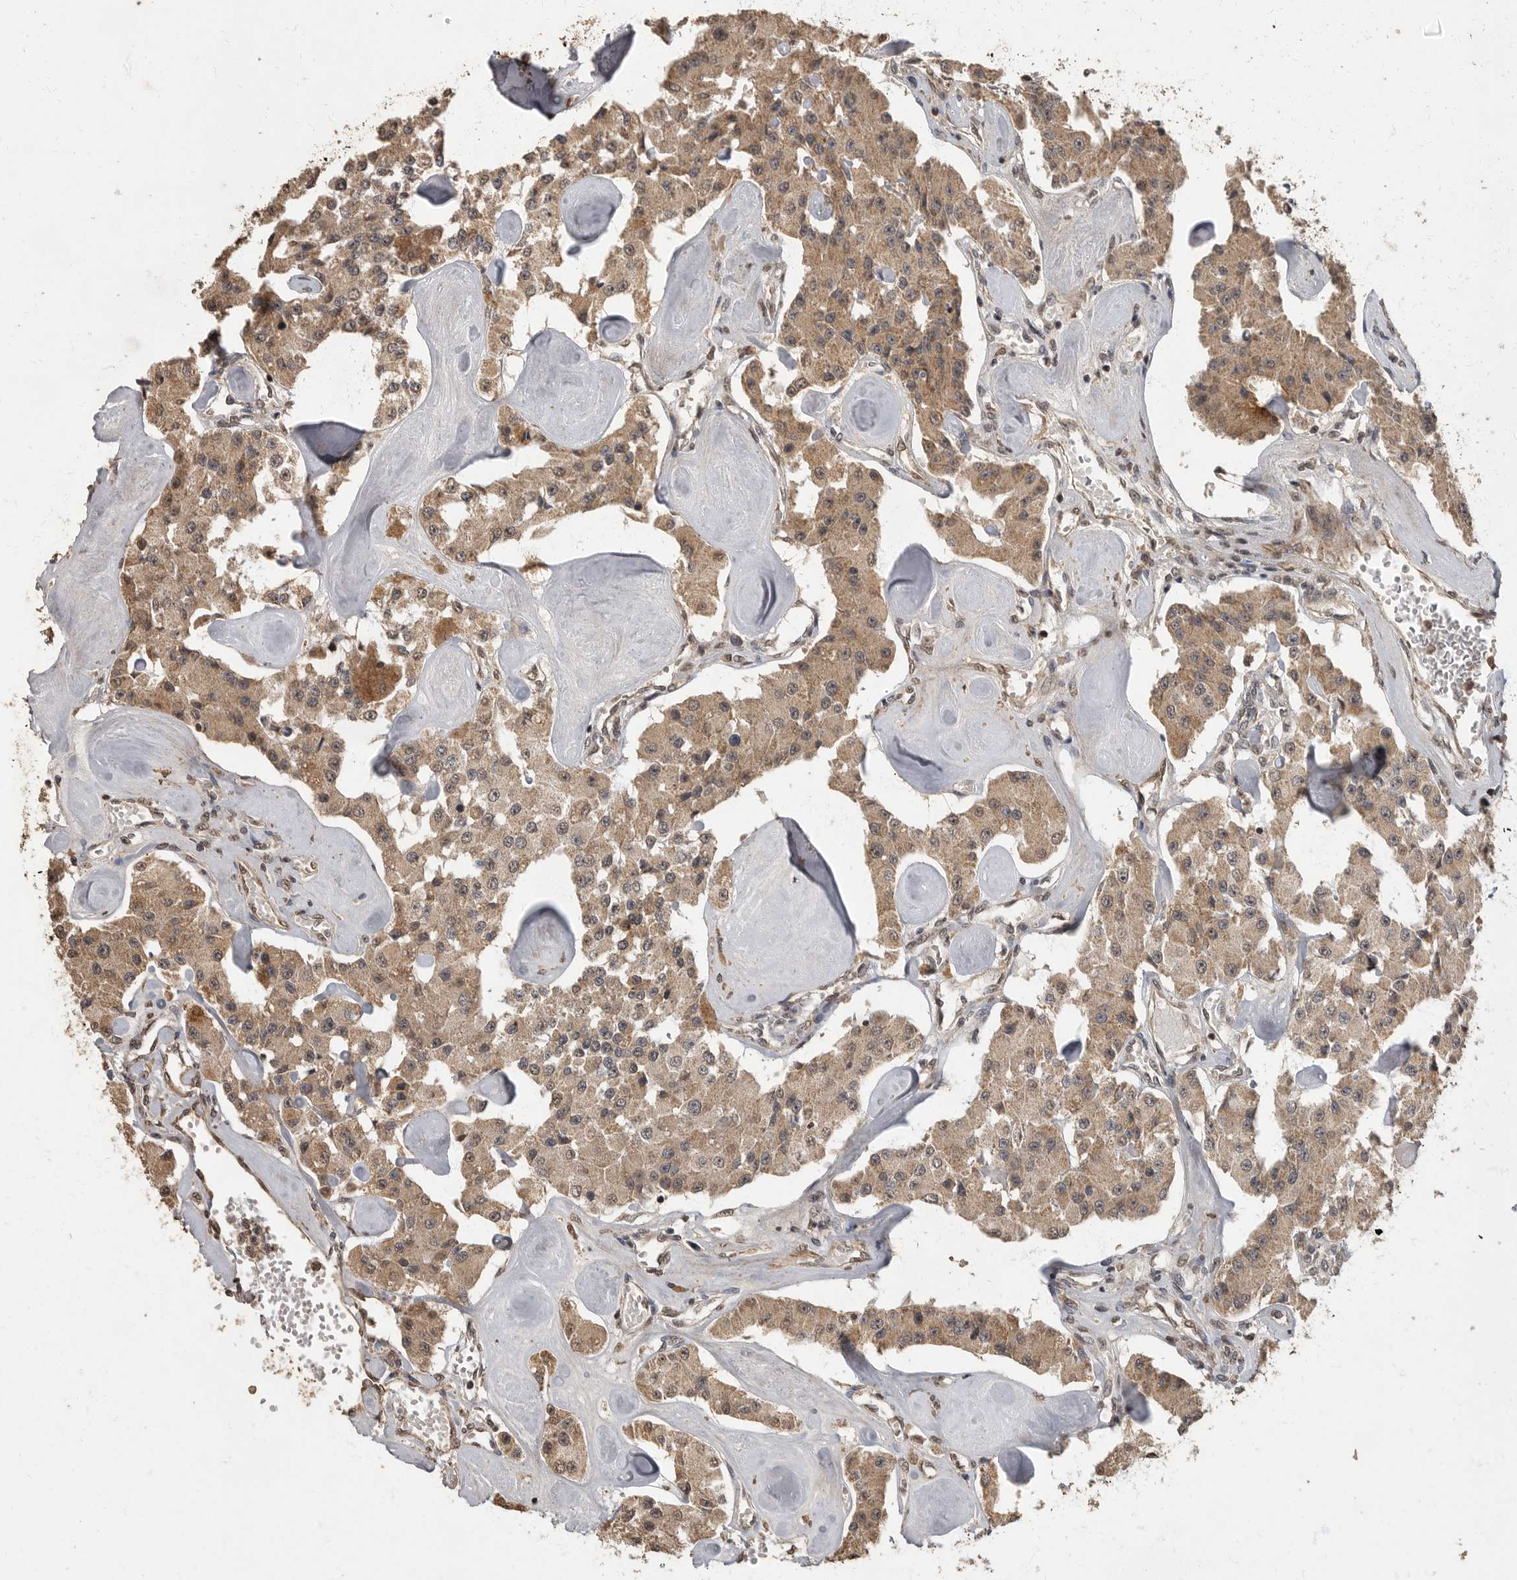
{"staining": {"intensity": "moderate", "quantity": ">75%", "location": "cytoplasmic/membranous"}, "tissue": "carcinoid", "cell_type": "Tumor cells", "image_type": "cancer", "snomed": [{"axis": "morphology", "description": "Carcinoid, malignant, NOS"}, {"axis": "topography", "description": "Pancreas"}], "caption": "About >75% of tumor cells in carcinoid (malignant) display moderate cytoplasmic/membranous protein expression as visualized by brown immunohistochemical staining.", "gene": "MAFG", "patient": {"sex": "male", "age": 41}}